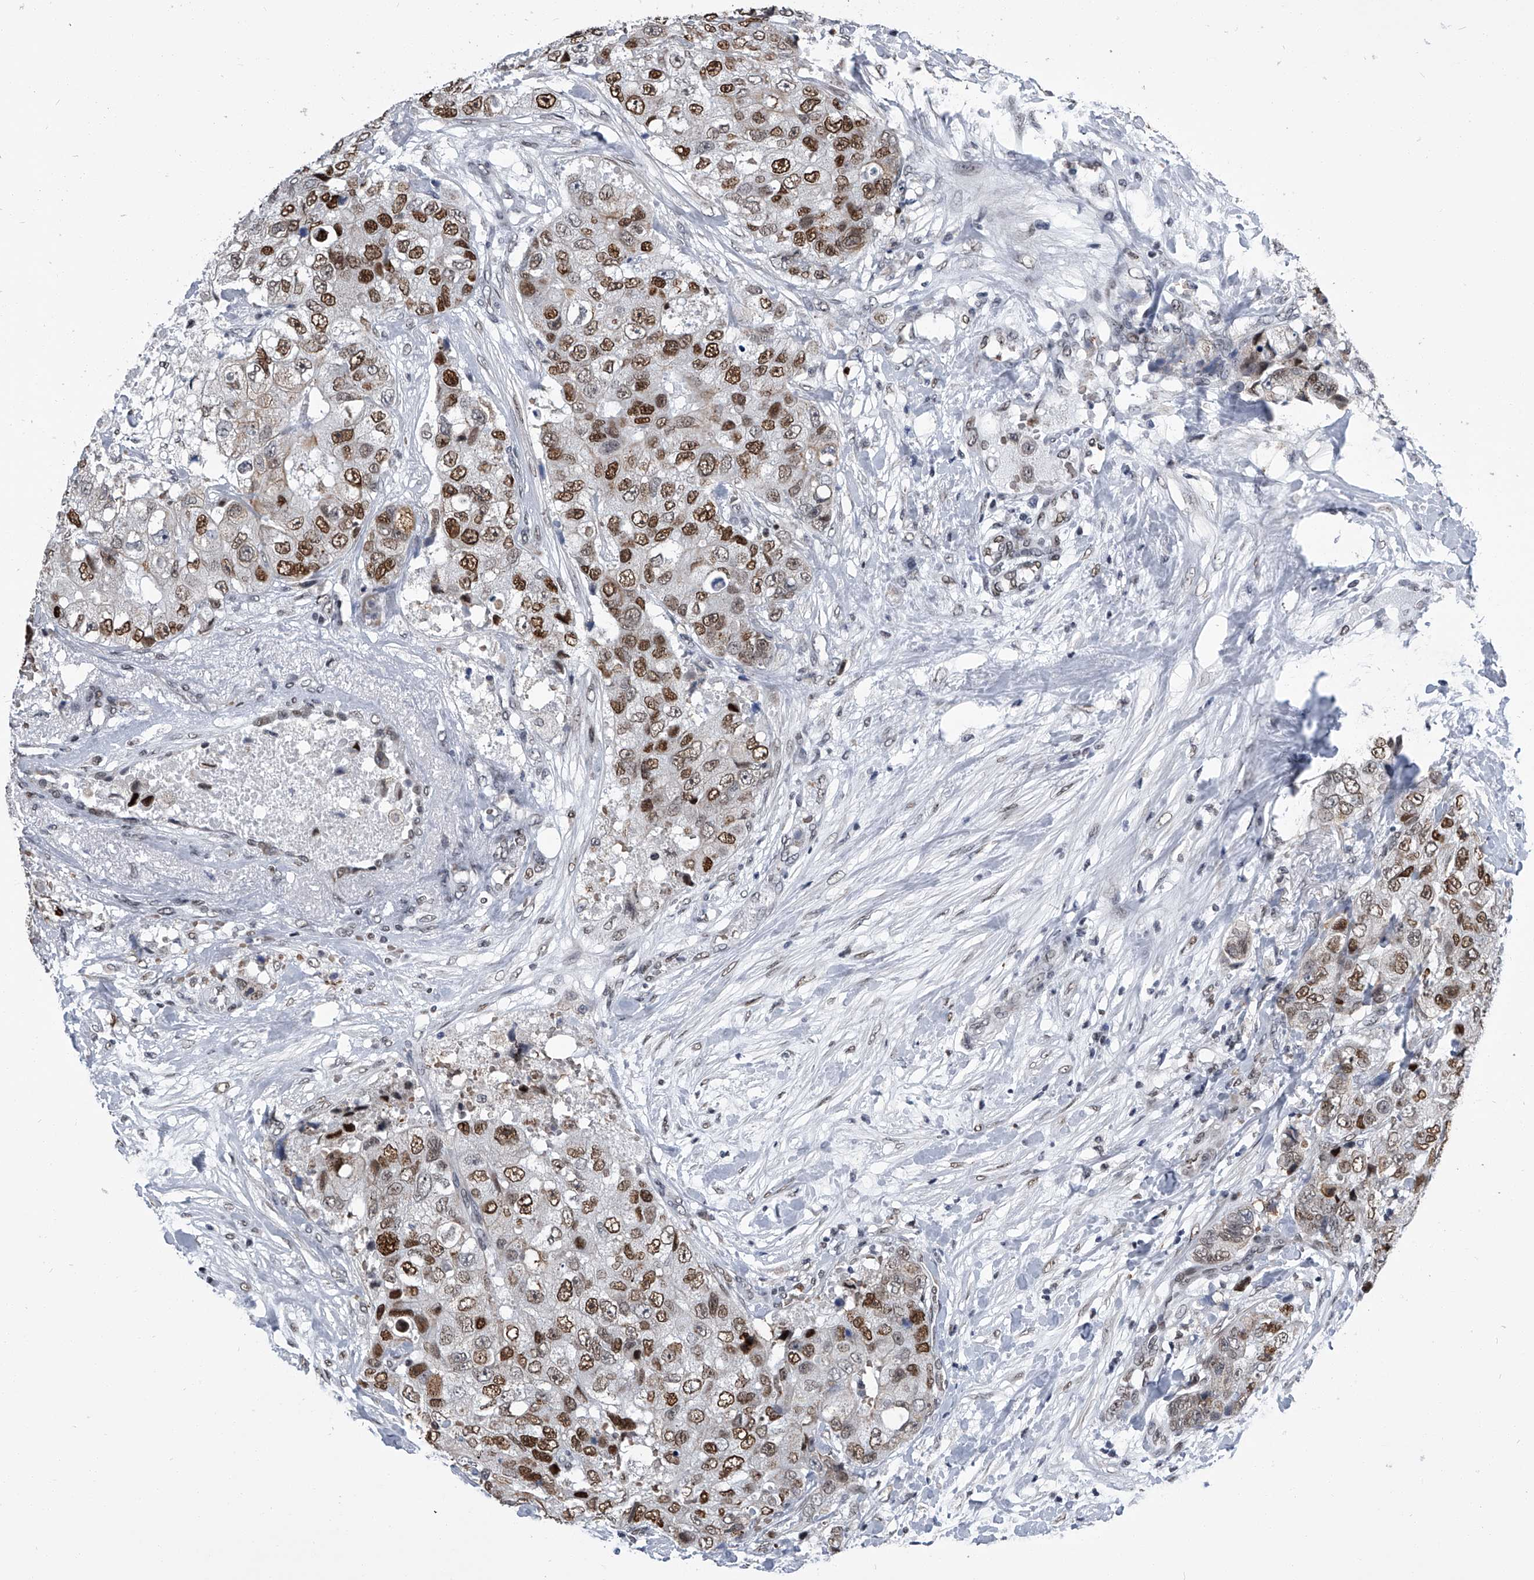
{"staining": {"intensity": "moderate", "quantity": ">75%", "location": "nuclear"}, "tissue": "breast cancer", "cell_type": "Tumor cells", "image_type": "cancer", "snomed": [{"axis": "morphology", "description": "Duct carcinoma"}, {"axis": "topography", "description": "Breast"}], "caption": "Breast cancer was stained to show a protein in brown. There is medium levels of moderate nuclear positivity in about >75% of tumor cells.", "gene": "SIM2", "patient": {"sex": "female", "age": 62}}